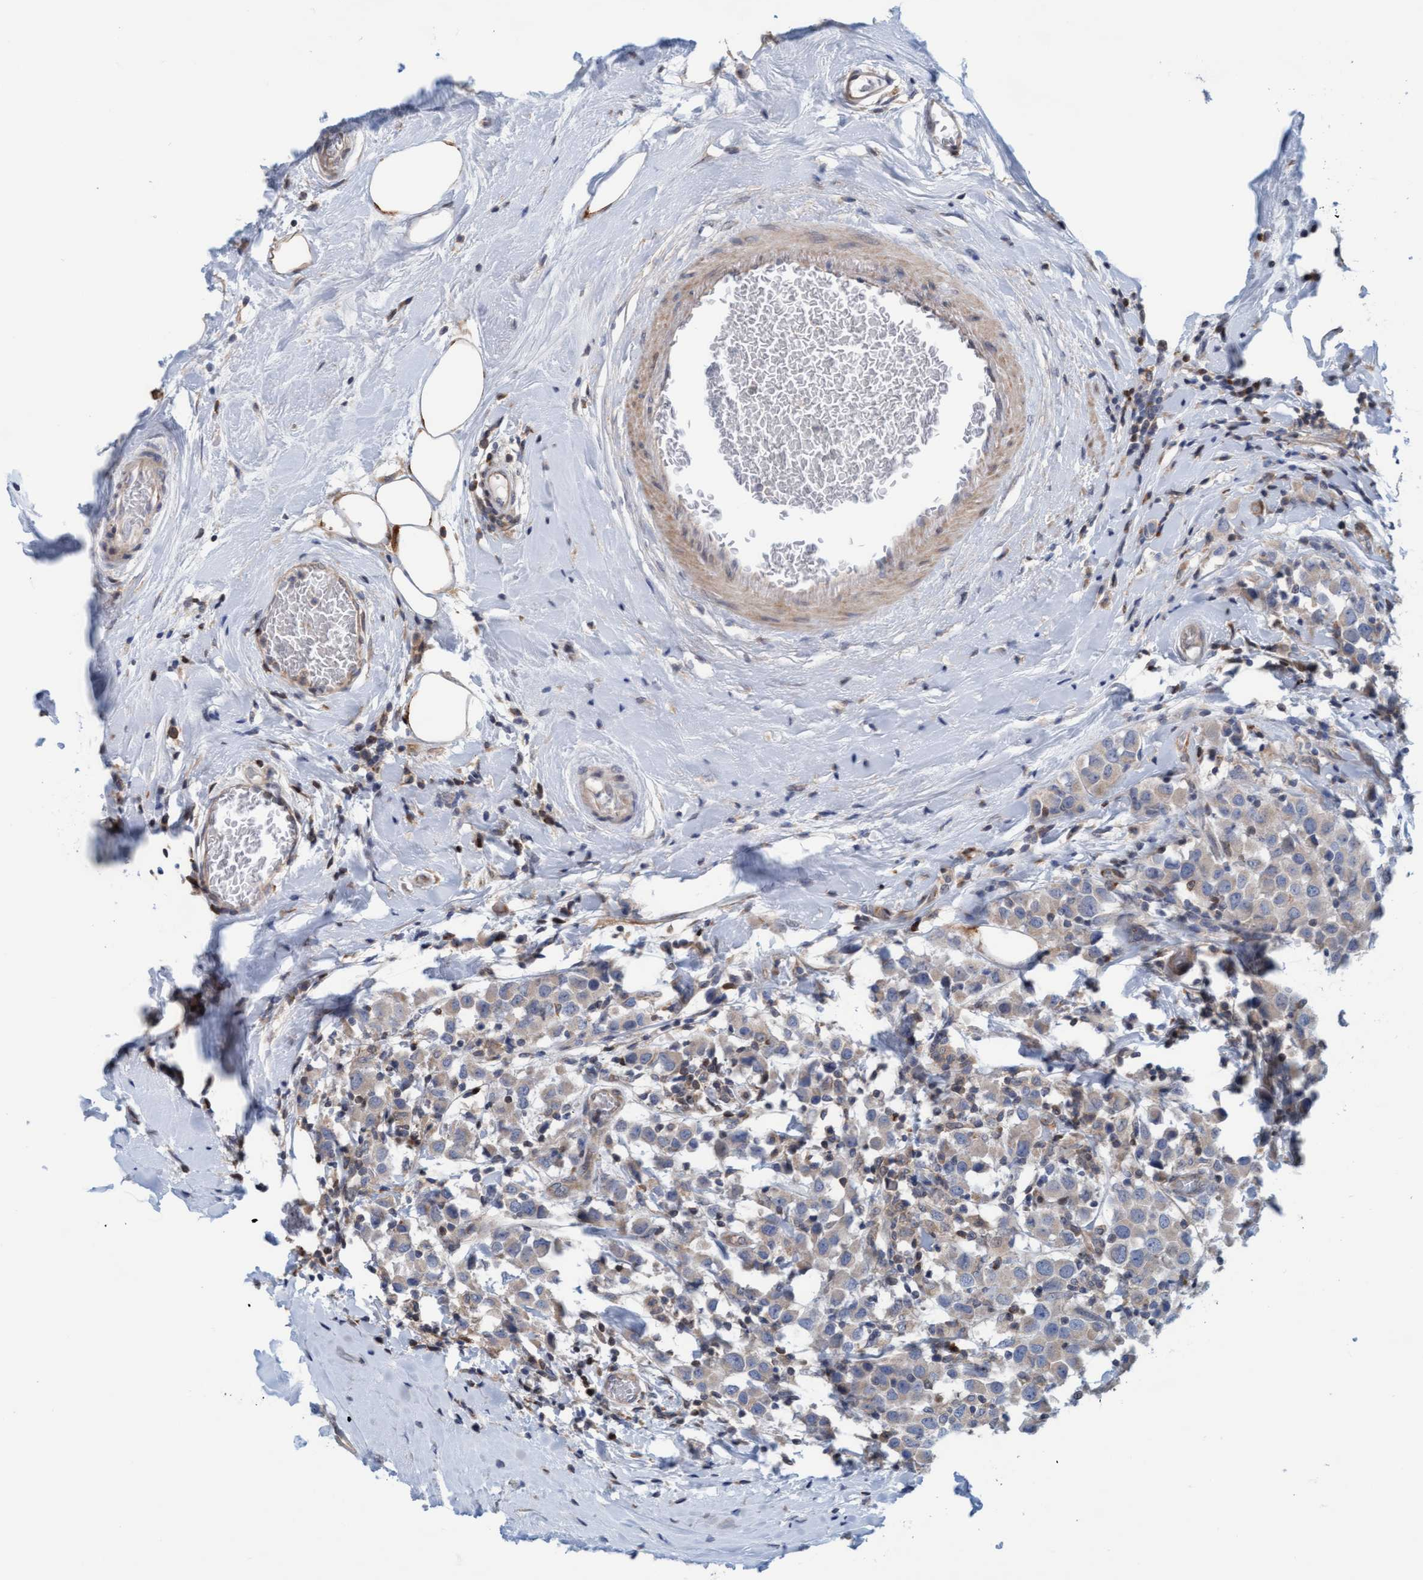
{"staining": {"intensity": "weak", "quantity": "<25%", "location": "cytoplasmic/membranous"}, "tissue": "breast cancer", "cell_type": "Tumor cells", "image_type": "cancer", "snomed": [{"axis": "morphology", "description": "Duct carcinoma"}, {"axis": "topography", "description": "Breast"}], "caption": "This is a histopathology image of IHC staining of breast cancer, which shows no positivity in tumor cells.", "gene": "KLHL25", "patient": {"sex": "female", "age": 61}}